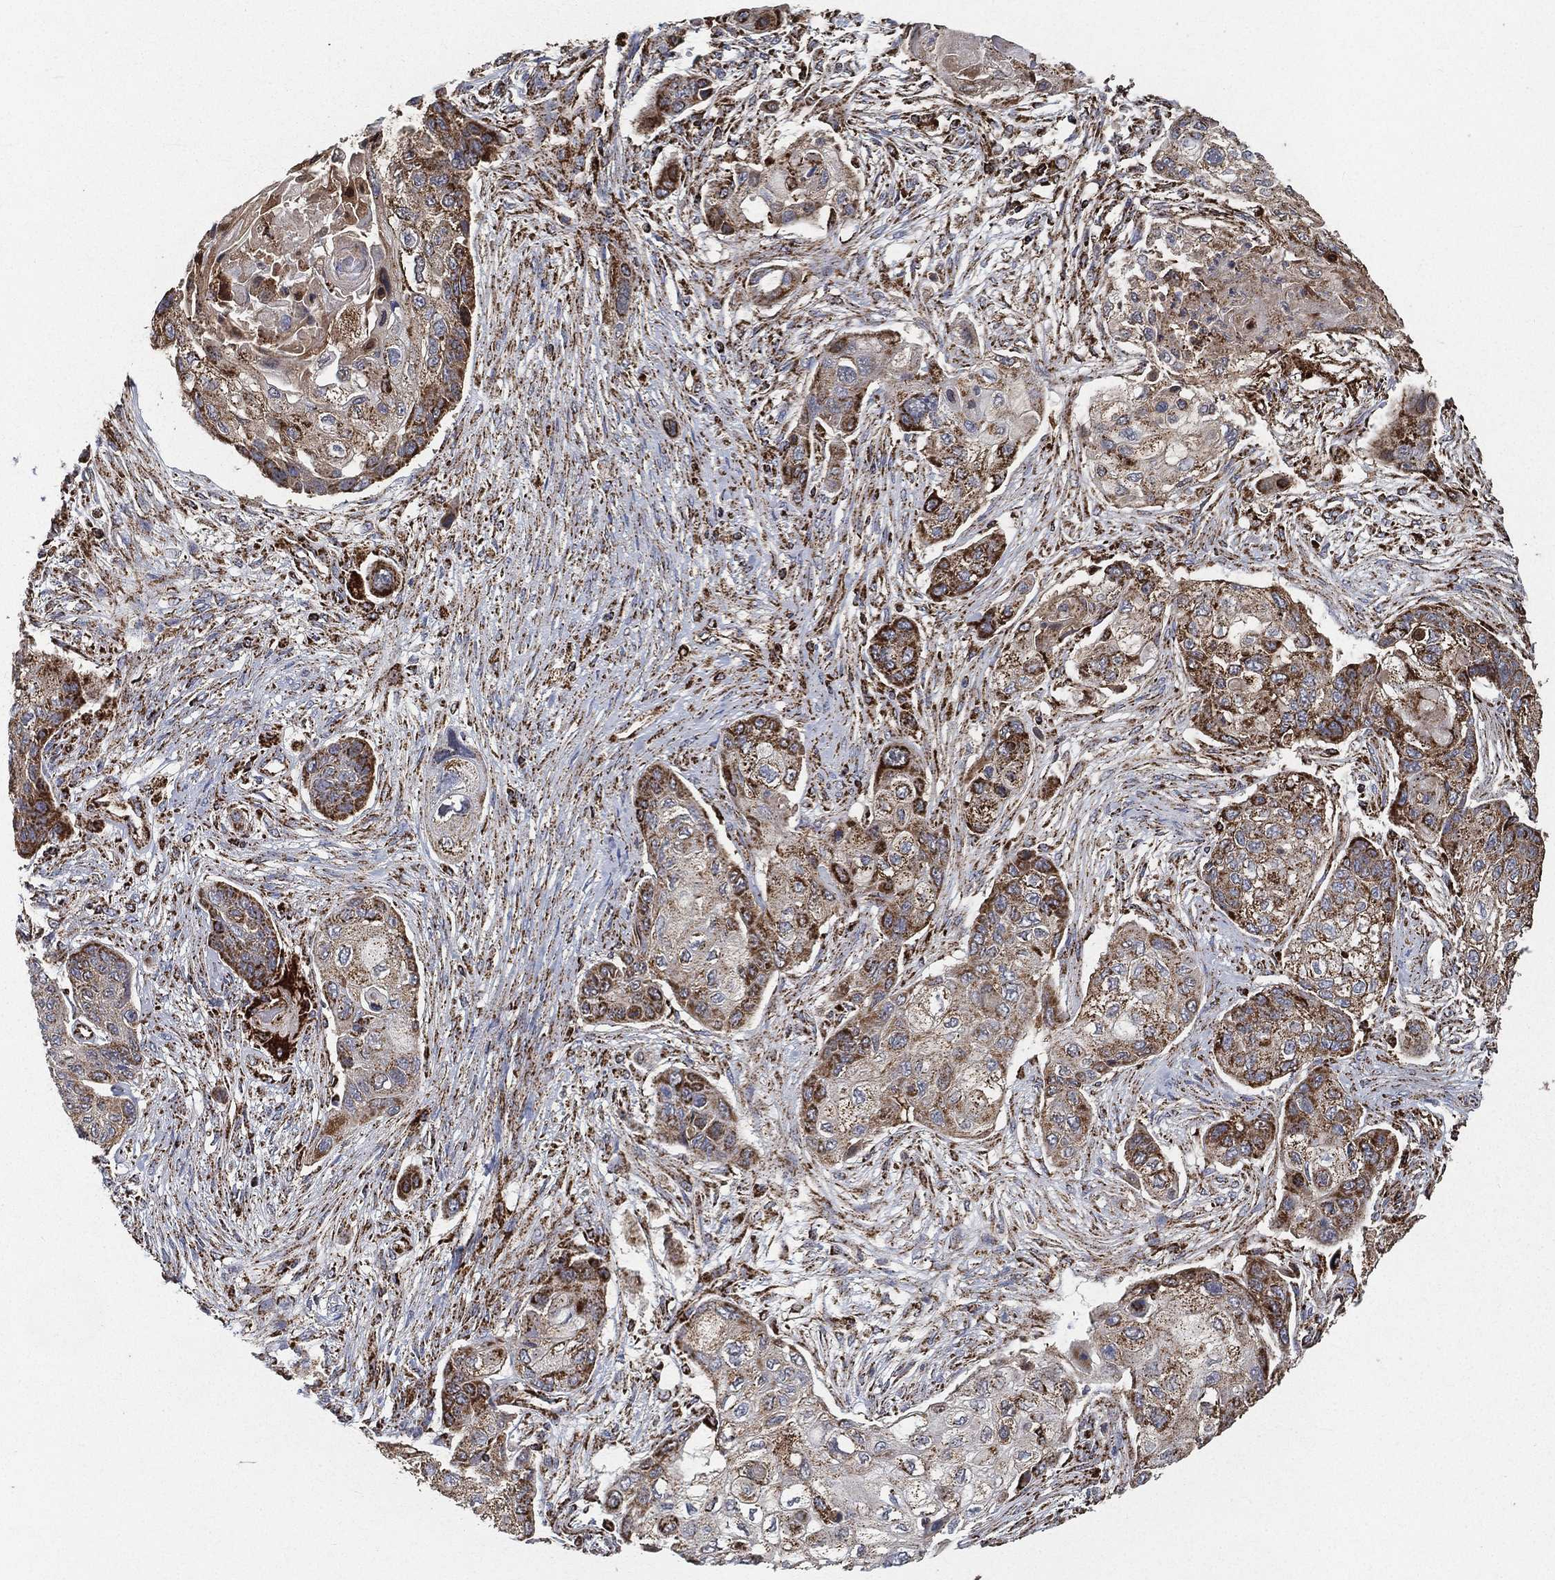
{"staining": {"intensity": "strong", "quantity": ">75%", "location": "cytoplasmic/membranous"}, "tissue": "lung cancer", "cell_type": "Tumor cells", "image_type": "cancer", "snomed": [{"axis": "morphology", "description": "Squamous cell carcinoma, NOS"}, {"axis": "topography", "description": "Lung"}], "caption": "Brown immunohistochemical staining in human squamous cell carcinoma (lung) demonstrates strong cytoplasmic/membranous positivity in approximately >75% of tumor cells. (Brightfield microscopy of DAB IHC at high magnification).", "gene": "SLC38A7", "patient": {"sex": "male", "age": 69}}